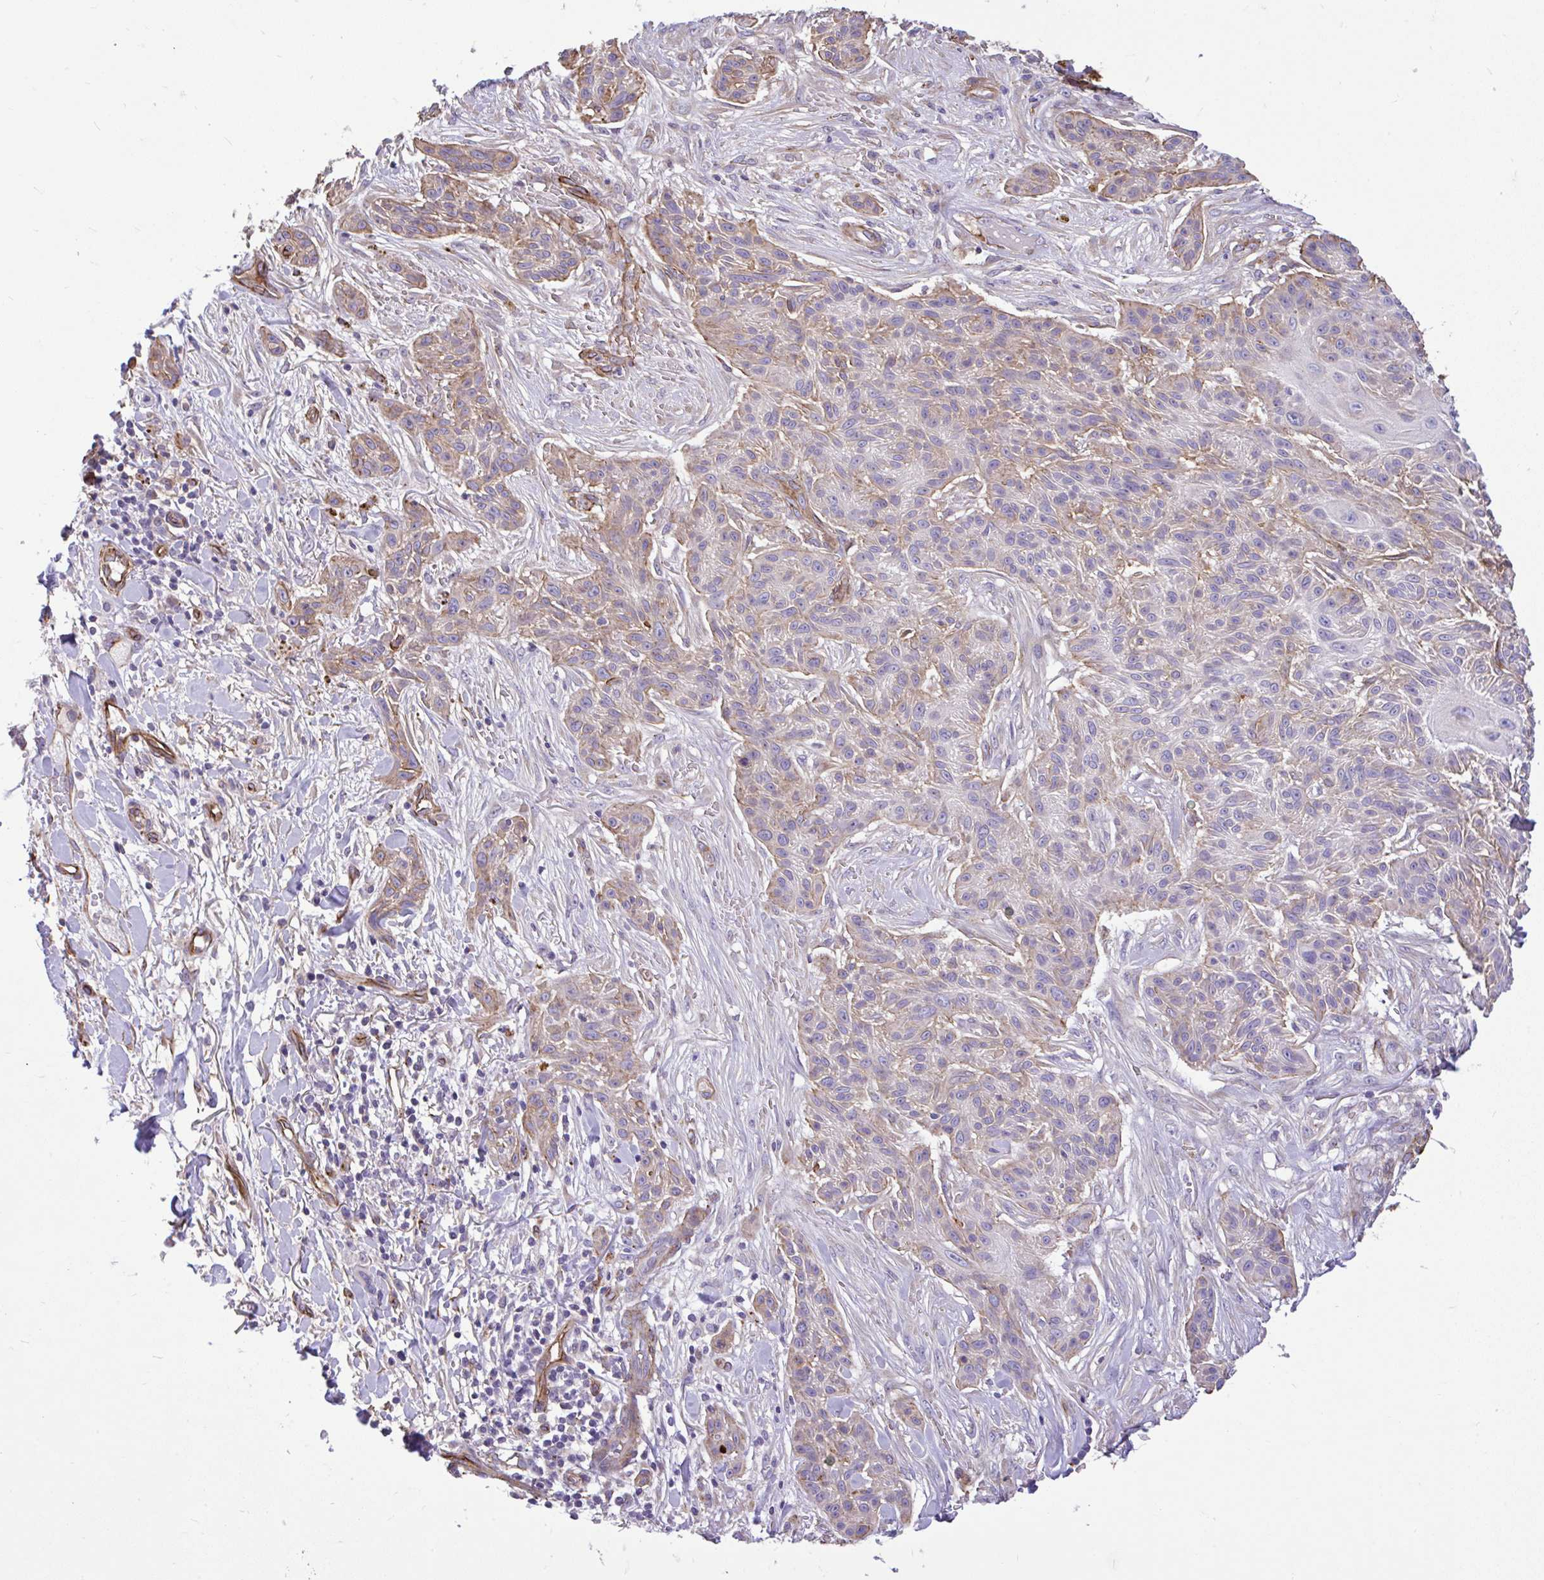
{"staining": {"intensity": "moderate", "quantity": "25%-75%", "location": "cytoplasmic/membranous"}, "tissue": "skin cancer", "cell_type": "Tumor cells", "image_type": "cancer", "snomed": [{"axis": "morphology", "description": "Squamous cell carcinoma, NOS"}, {"axis": "topography", "description": "Skin"}], "caption": "An image of human skin cancer stained for a protein displays moderate cytoplasmic/membranous brown staining in tumor cells. (IHC, brightfield microscopy, high magnification).", "gene": "PTPRK", "patient": {"sex": "male", "age": 86}}